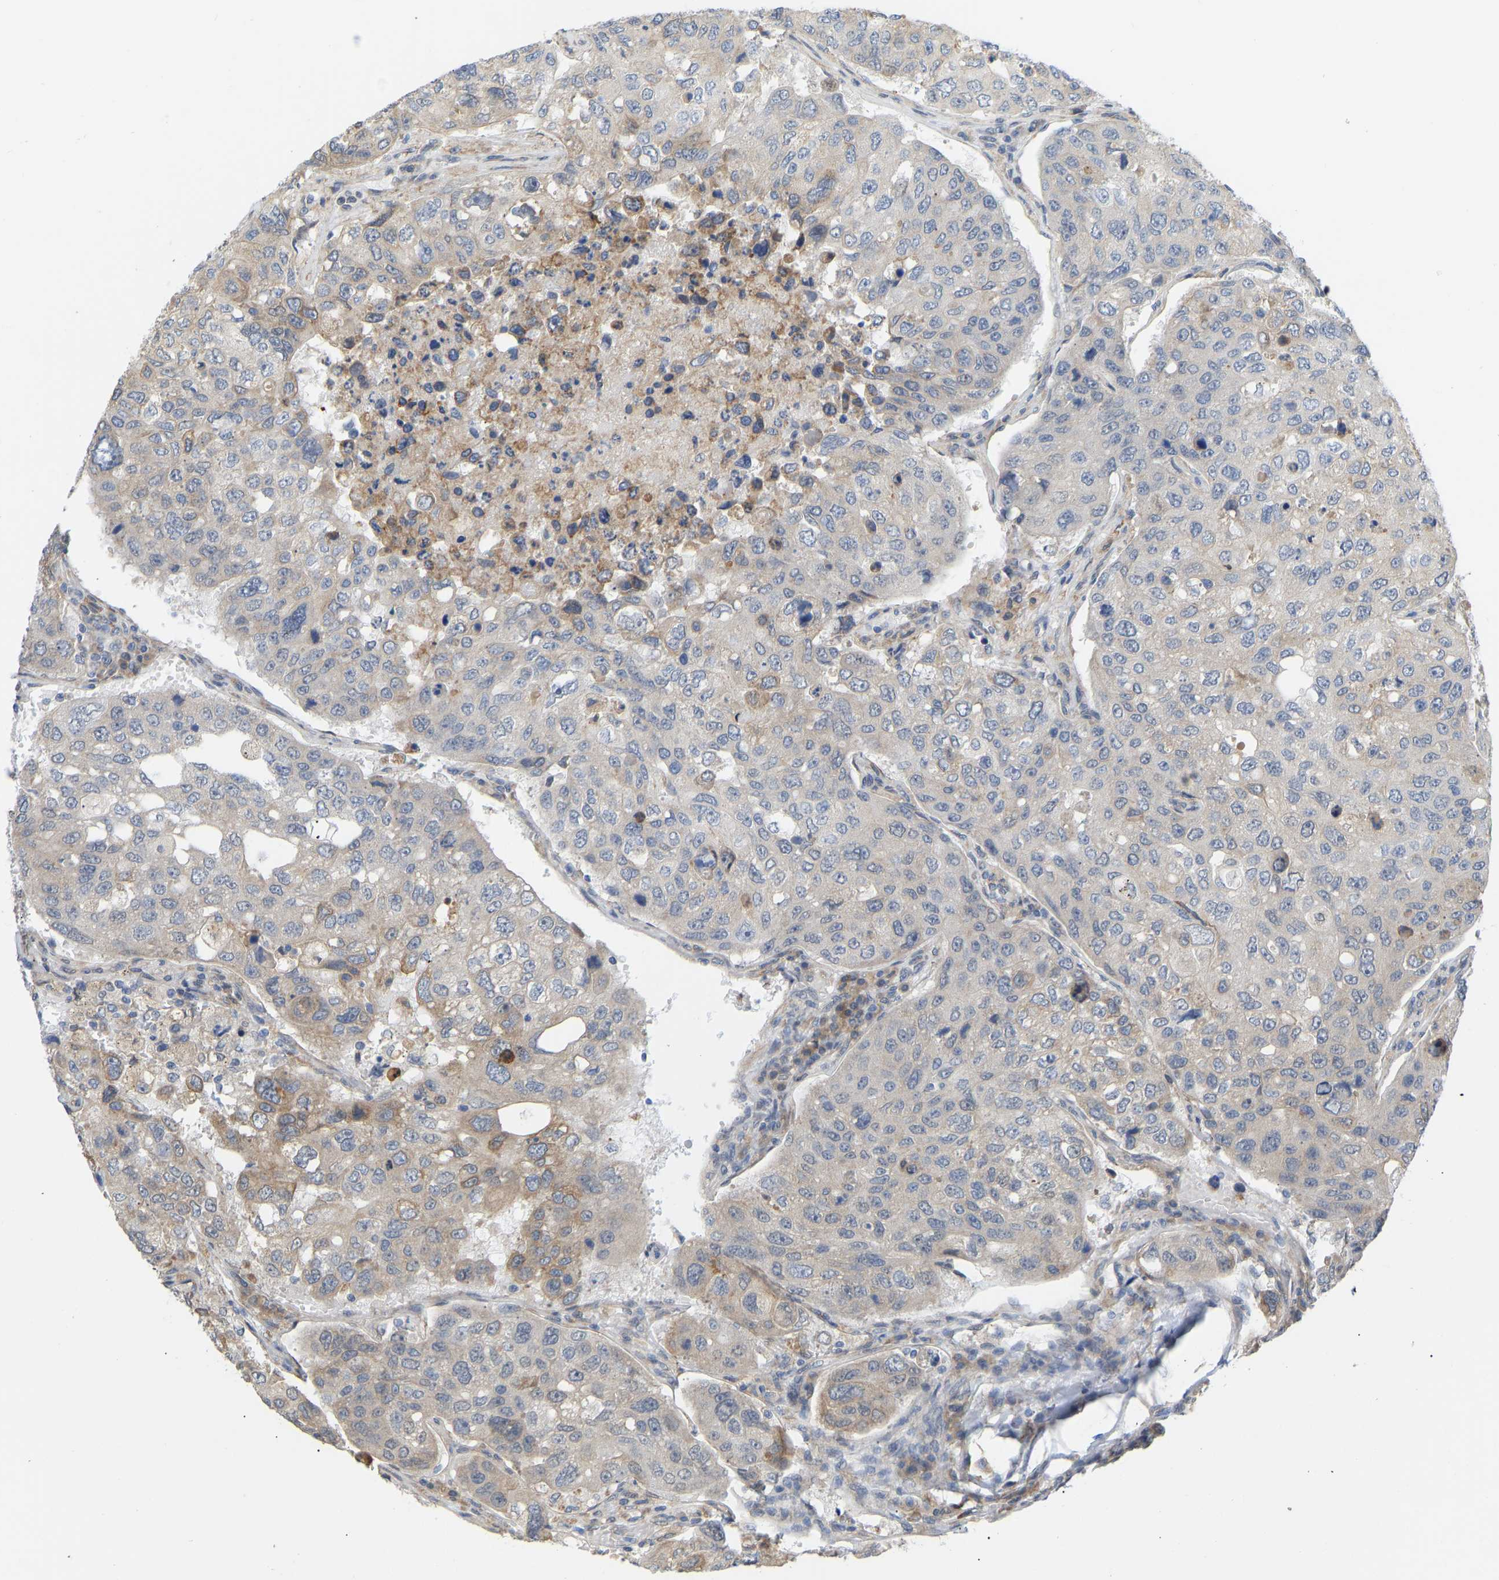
{"staining": {"intensity": "moderate", "quantity": "<25%", "location": "cytoplasmic/membranous"}, "tissue": "urothelial cancer", "cell_type": "Tumor cells", "image_type": "cancer", "snomed": [{"axis": "morphology", "description": "Urothelial carcinoma, High grade"}, {"axis": "topography", "description": "Lymph node"}, {"axis": "topography", "description": "Urinary bladder"}], "caption": "Approximately <25% of tumor cells in urothelial cancer display moderate cytoplasmic/membranous protein positivity as visualized by brown immunohistochemical staining.", "gene": "BEND3", "patient": {"sex": "male", "age": 51}}